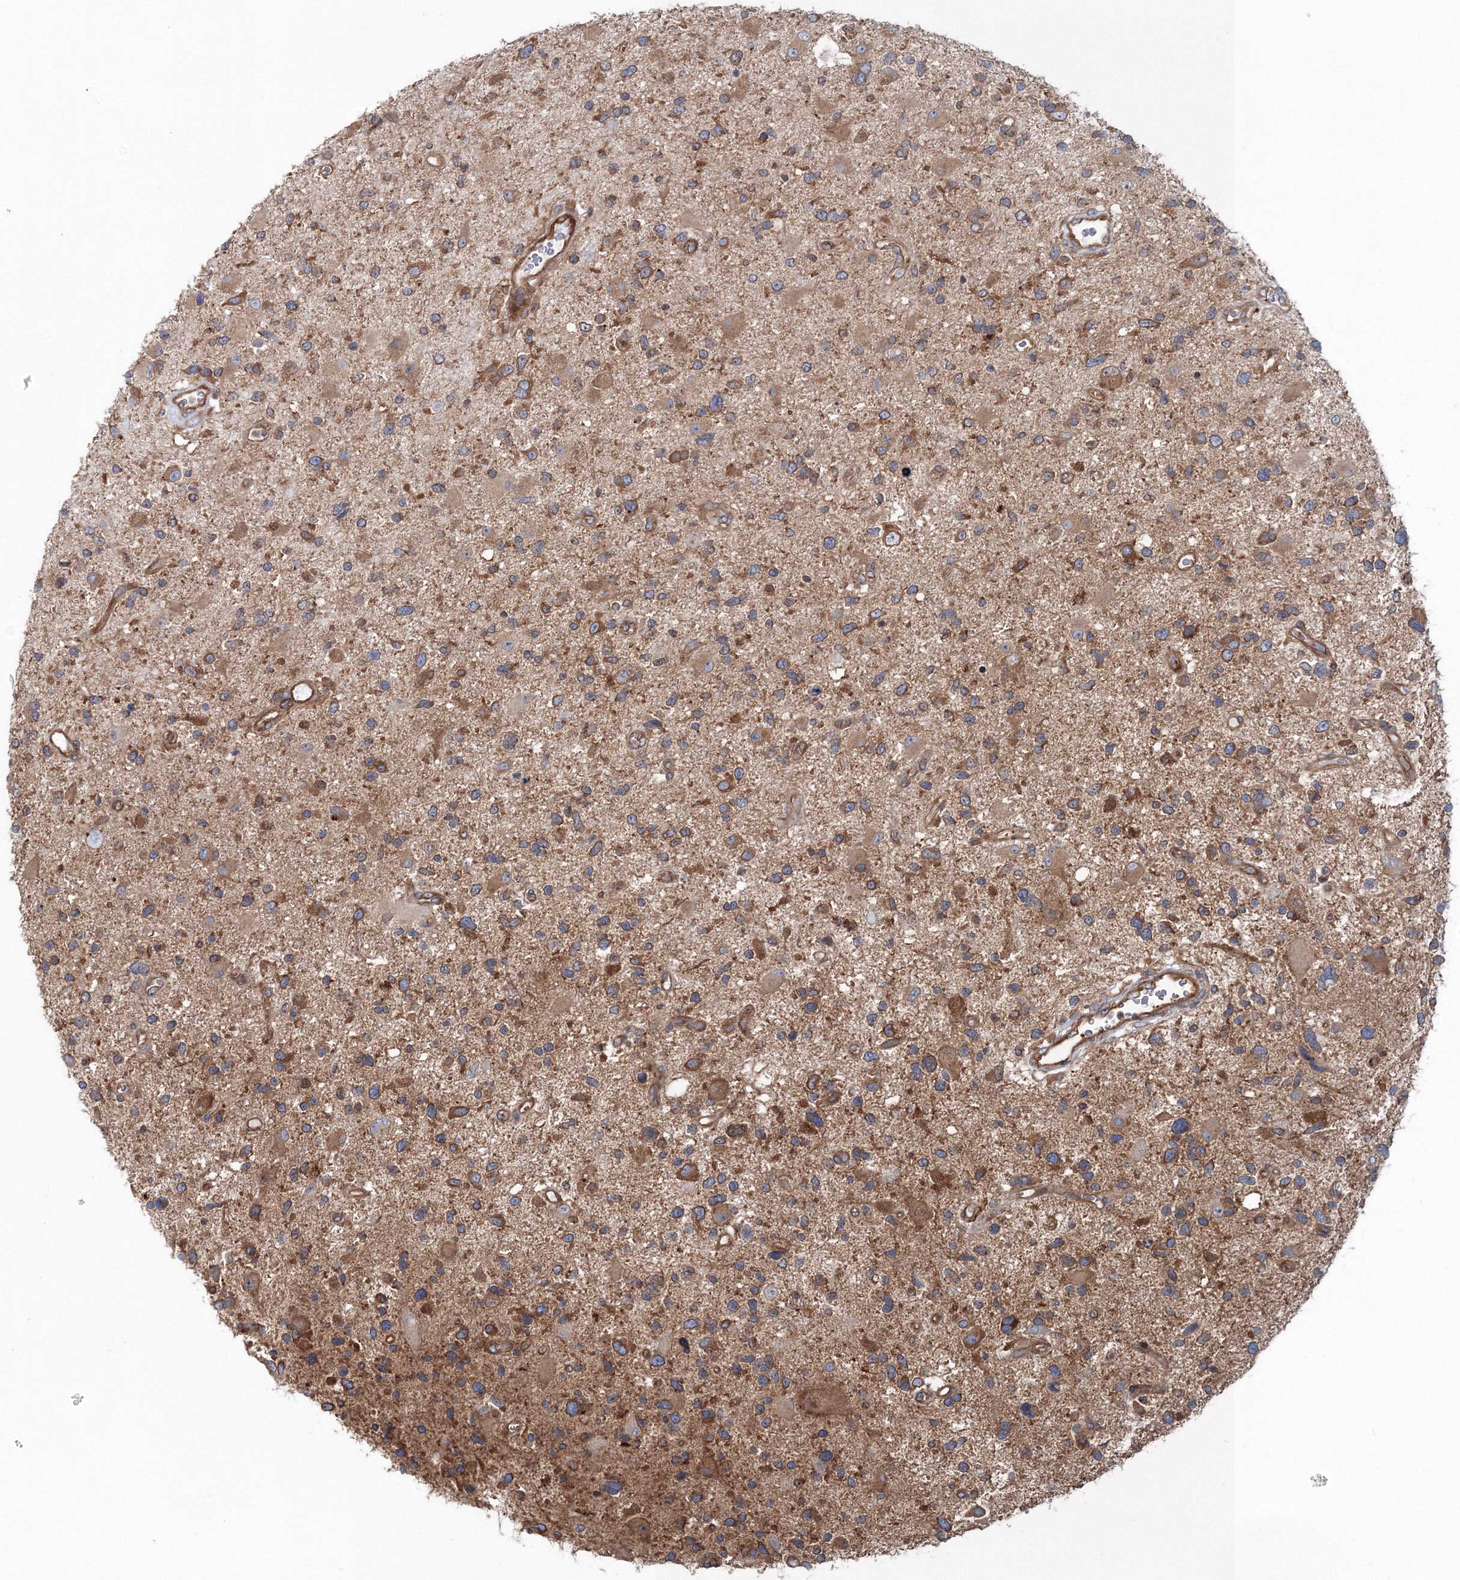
{"staining": {"intensity": "moderate", "quantity": ">75%", "location": "cytoplasmic/membranous"}, "tissue": "glioma", "cell_type": "Tumor cells", "image_type": "cancer", "snomed": [{"axis": "morphology", "description": "Glioma, malignant, High grade"}, {"axis": "topography", "description": "Brain"}], "caption": "The photomicrograph shows immunohistochemical staining of high-grade glioma (malignant). There is moderate cytoplasmic/membranous positivity is seen in approximately >75% of tumor cells.", "gene": "EXOC1", "patient": {"sex": "male", "age": 33}}